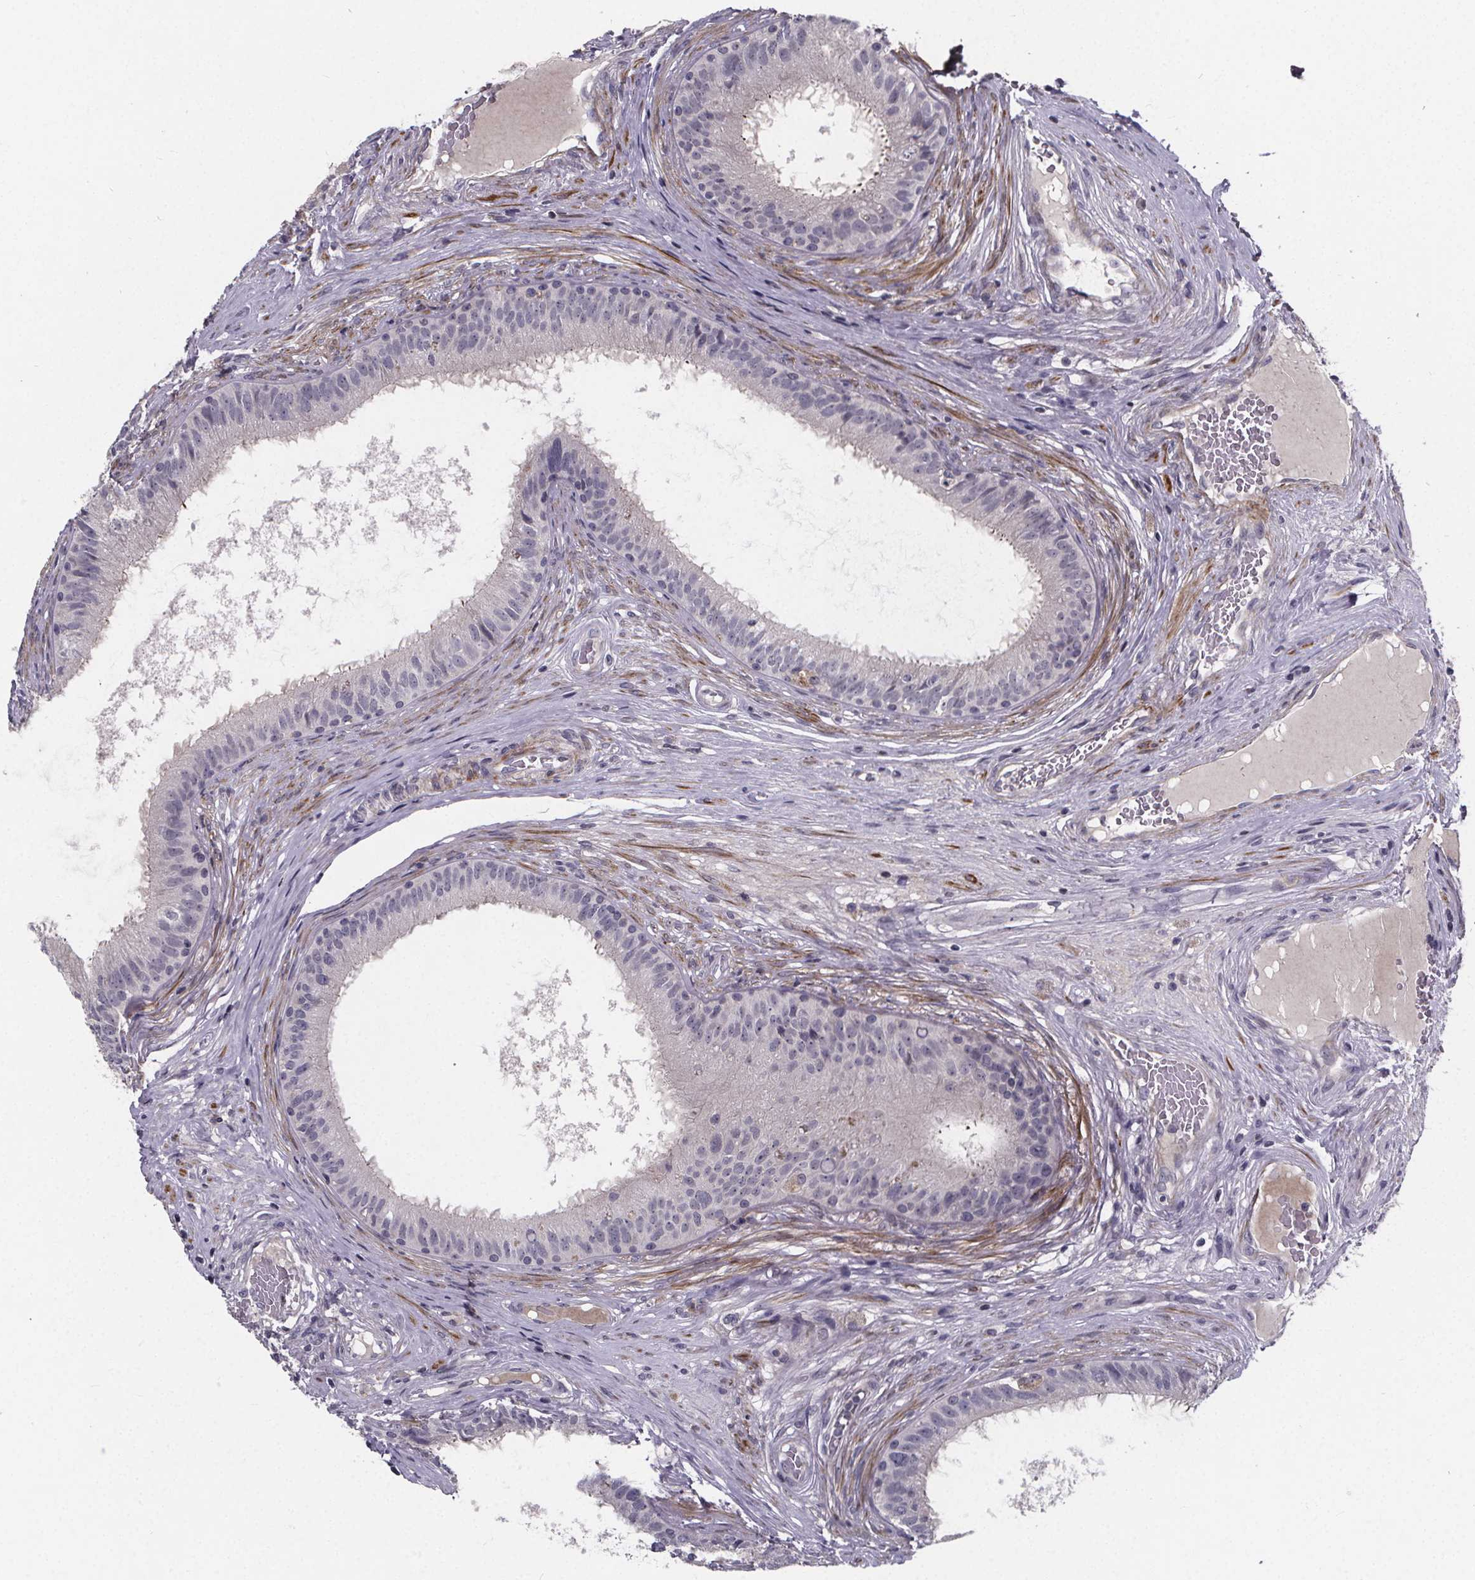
{"staining": {"intensity": "negative", "quantity": "none", "location": "none"}, "tissue": "epididymis", "cell_type": "Glandular cells", "image_type": "normal", "snomed": [{"axis": "morphology", "description": "Normal tissue, NOS"}, {"axis": "topography", "description": "Epididymis"}], "caption": "This is an IHC photomicrograph of unremarkable epididymis. There is no staining in glandular cells.", "gene": "FBXW2", "patient": {"sex": "male", "age": 59}}